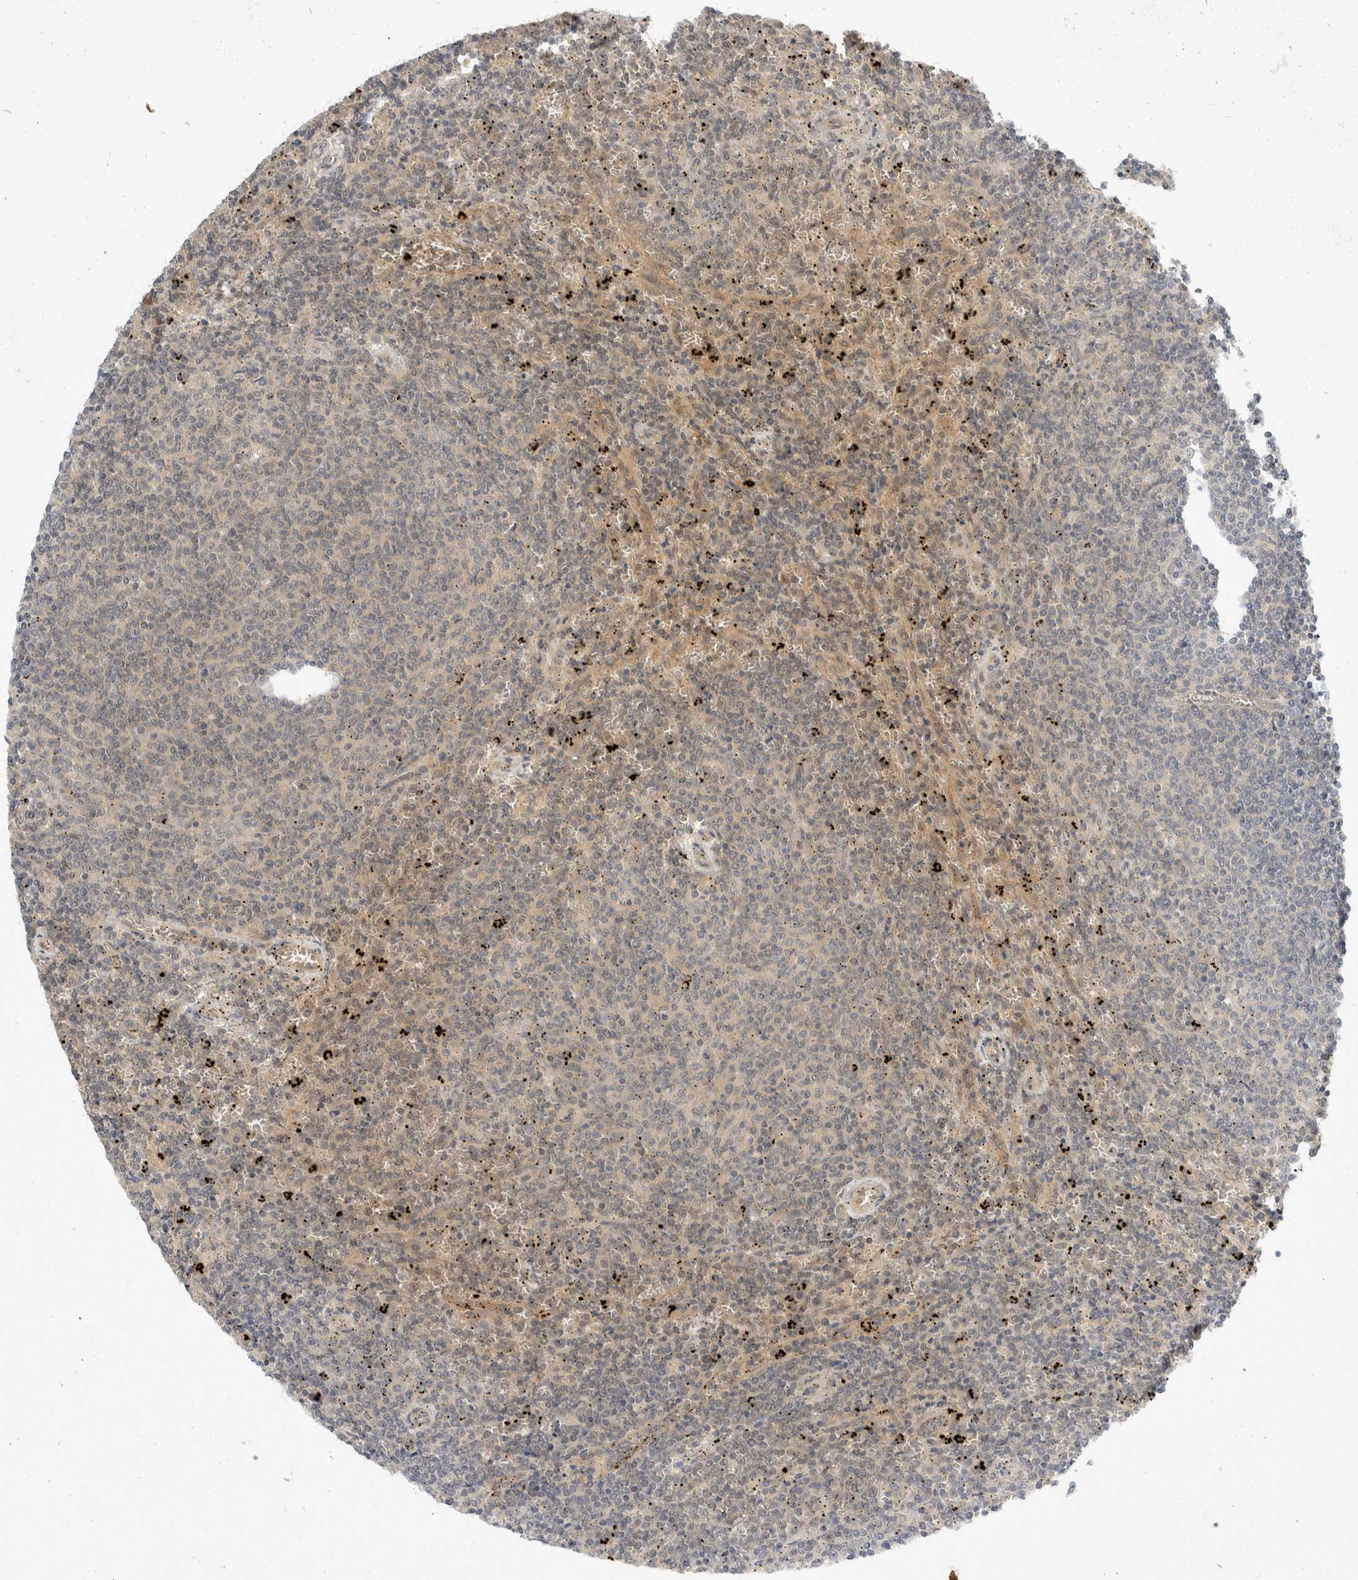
{"staining": {"intensity": "weak", "quantity": "<25%", "location": "cytoplasmic/membranous"}, "tissue": "lymphoma", "cell_type": "Tumor cells", "image_type": "cancer", "snomed": [{"axis": "morphology", "description": "Malignant lymphoma, non-Hodgkin's type, Low grade"}, {"axis": "topography", "description": "Spleen"}], "caption": "The micrograph displays no staining of tumor cells in malignant lymphoma, non-Hodgkin's type (low-grade).", "gene": "TOM1L2", "patient": {"sex": "female", "age": 50}}